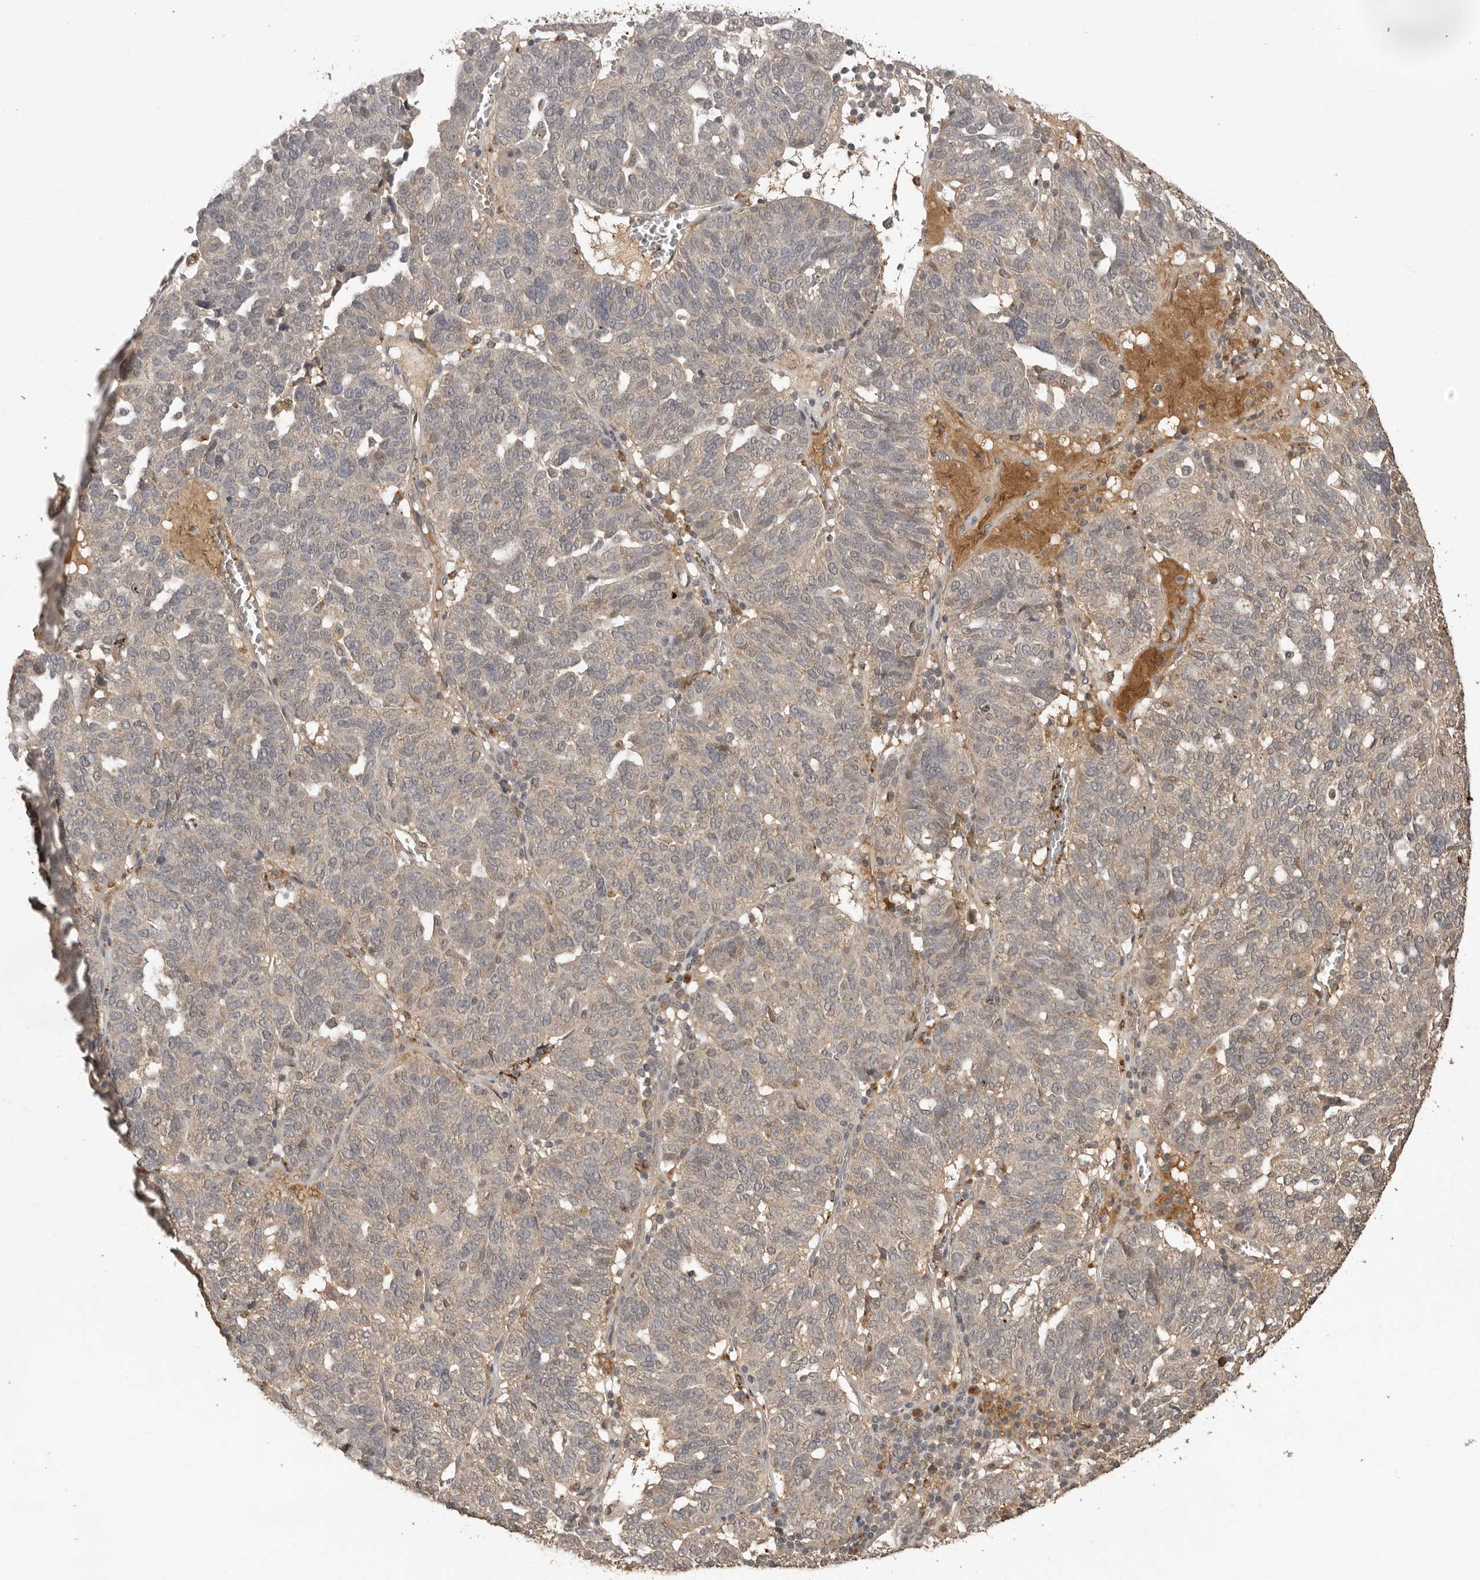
{"staining": {"intensity": "weak", "quantity": "<25%", "location": "cytoplasmic/membranous"}, "tissue": "ovarian cancer", "cell_type": "Tumor cells", "image_type": "cancer", "snomed": [{"axis": "morphology", "description": "Cystadenocarcinoma, serous, NOS"}, {"axis": "topography", "description": "Ovary"}], "caption": "The IHC photomicrograph has no significant staining in tumor cells of ovarian serous cystadenocarcinoma tissue.", "gene": "CTF1", "patient": {"sex": "female", "age": 59}}